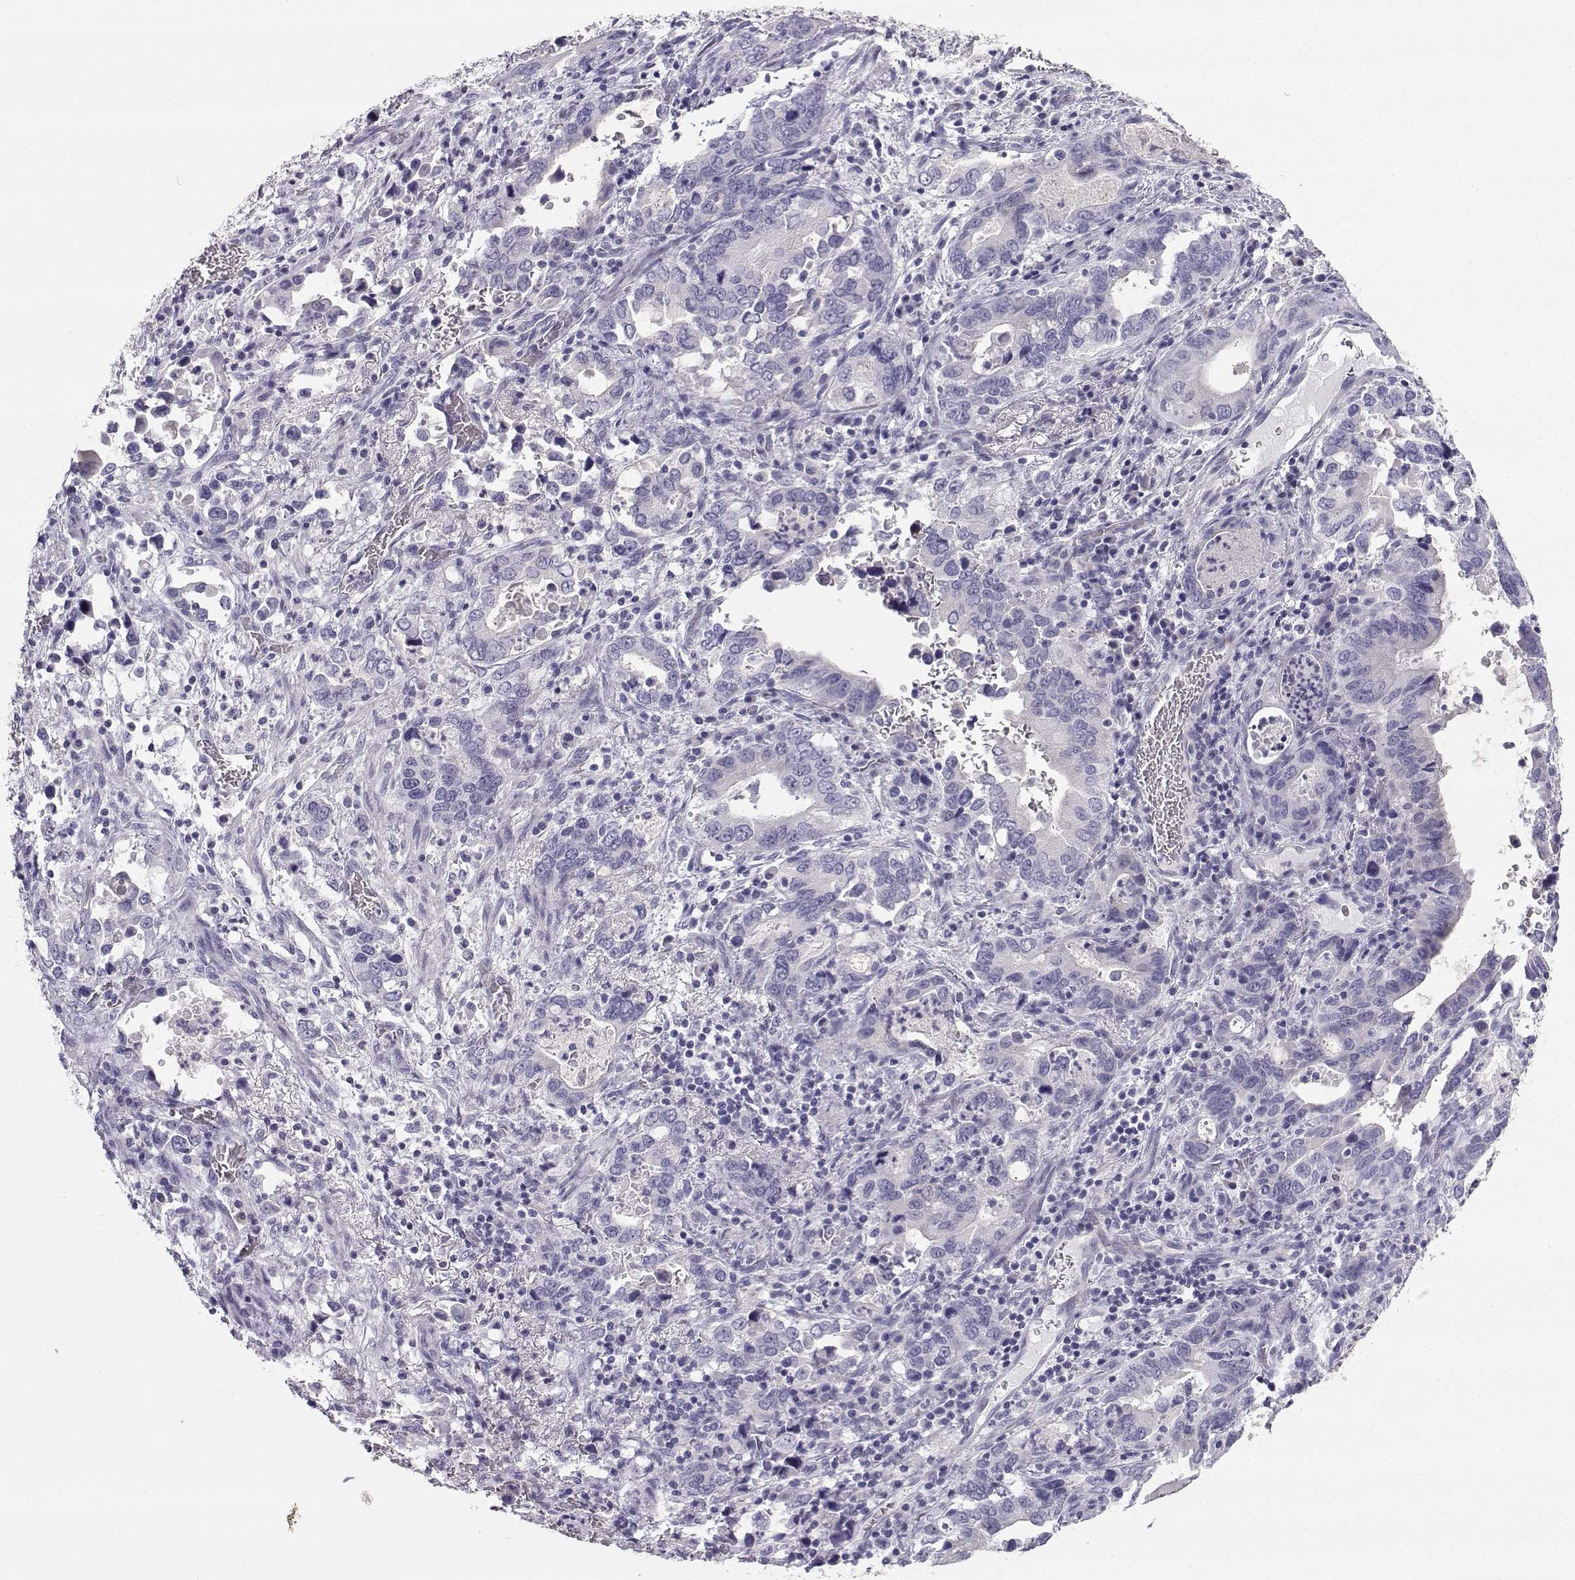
{"staining": {"intensity": "negative", "quantity": "none", "location": "none"}, "tissue": "stomach cancer", "cell_type": "Tumor cells", "image_type": "cancer", "snomed": [{"axis": "morphology", "description": "Adenocarcinoma, NOS"}, {"axis": "topography", "description": "Stomach, upper"}], "caption": "IHC photomicrograph of neoplastic tissue: human stomach adenocarcinoma stained with DAB displays no significant protein expression in tumor cells. (DAB immunohistochemistry (IHC) visualized using brightfield microscopy, high magnification).", "gene": "SYCE1", "patient": {"sex": "male", "age": 74}}